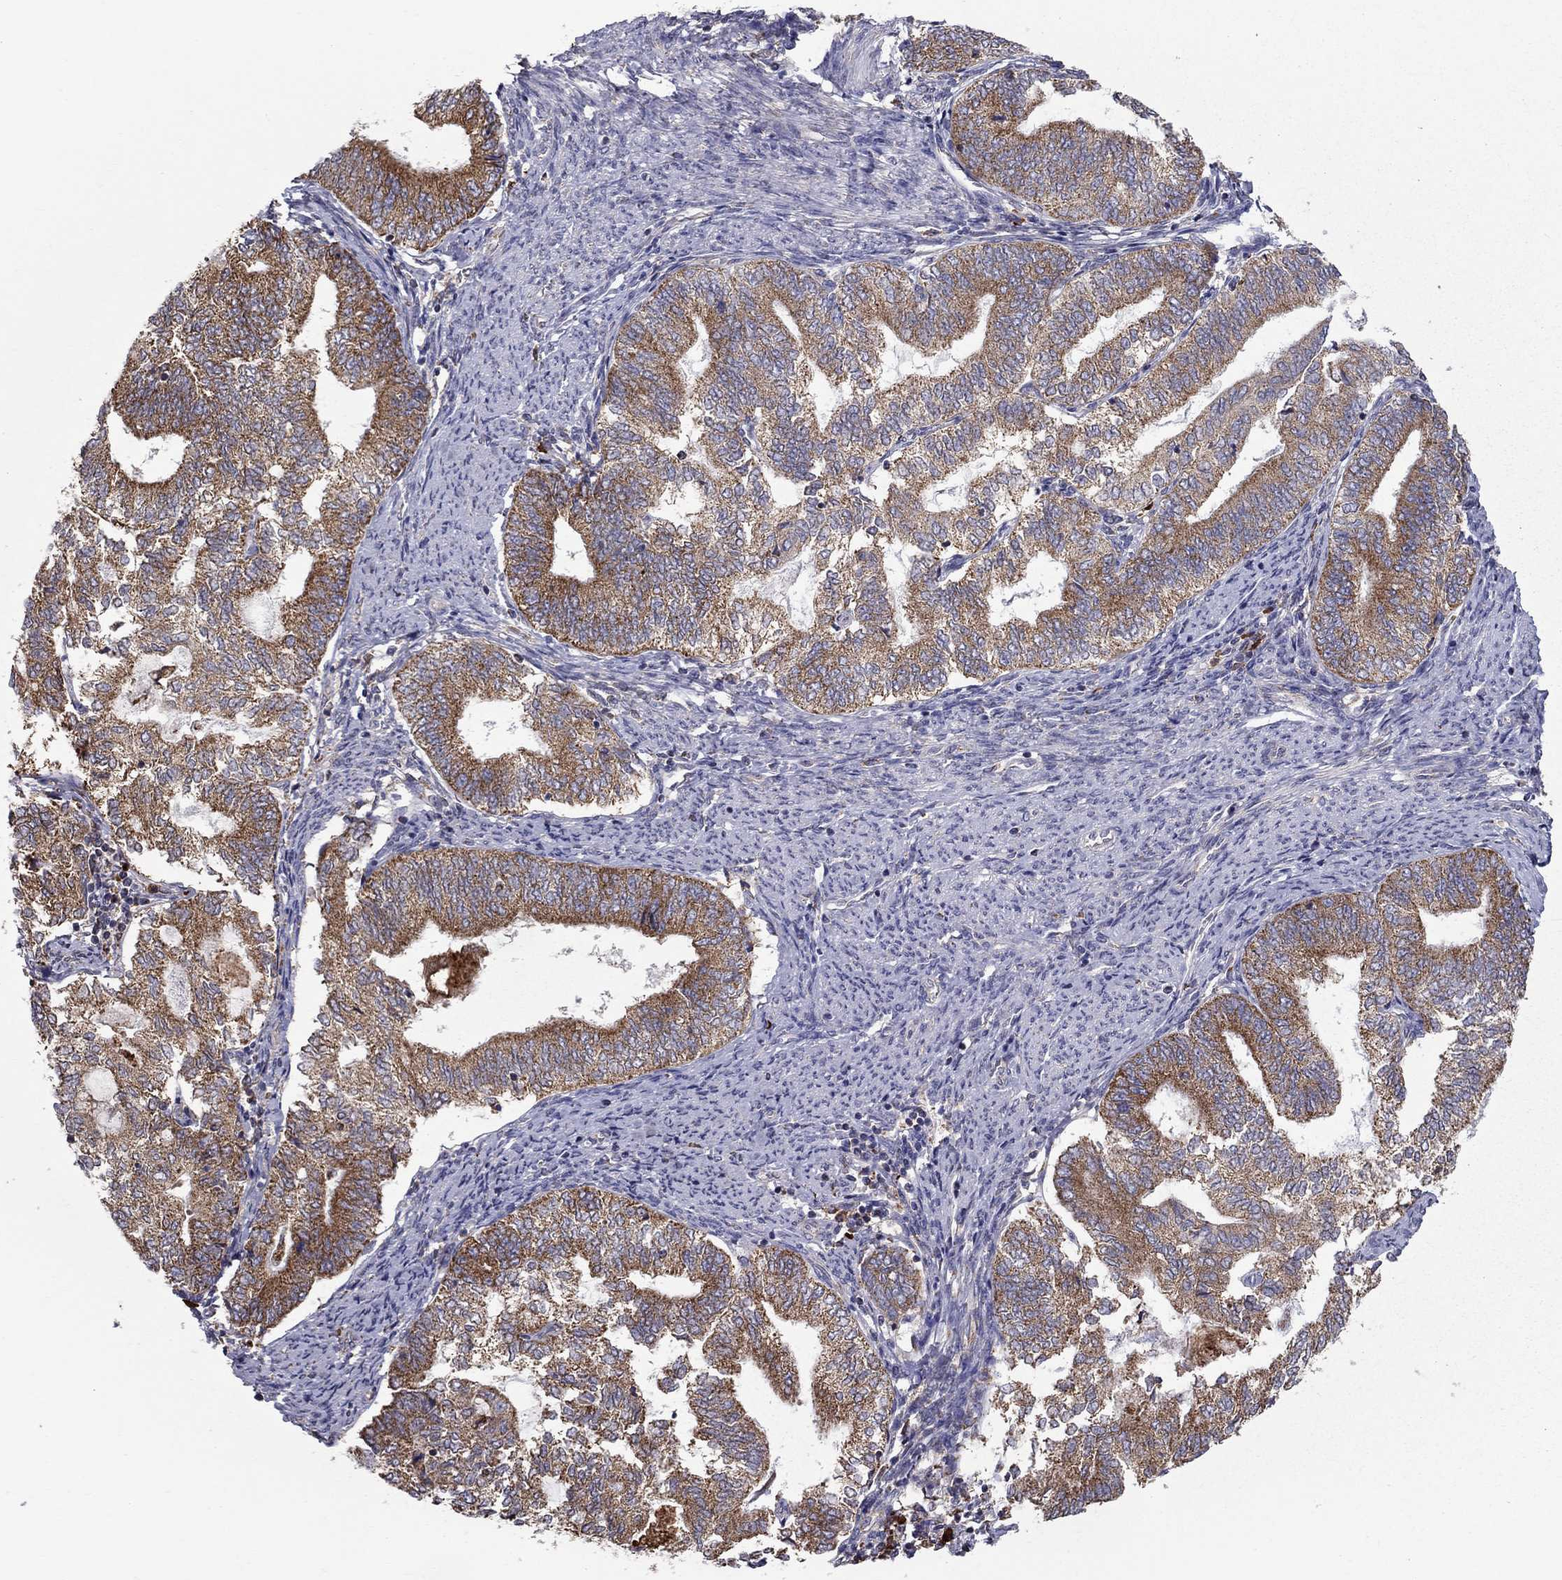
{"staining": {"intensity": "strong", "quantity": ">75%", "location": "cytoplasmic/membranous"}, "tissue": "endometrial cancer", "cell_type": "Tumor cells", "image_type": "cancer", "snomed": [{"axis": "morphology", "description": "Adenocarcinoma, NOS"}, {"axis": "topography", "description": "Endometrium"}], "caption": "This image shows endometrial cancer (adenocarcinoma) stained with immunohistochemistry to label a protein in brown. The cytoplasmic/membranous of tumor cells show strong positivity for the protein. Nuclei are counter-stained blue.", "gene": "PRDX4", "patient": {"sex": "female", "age": 65}}